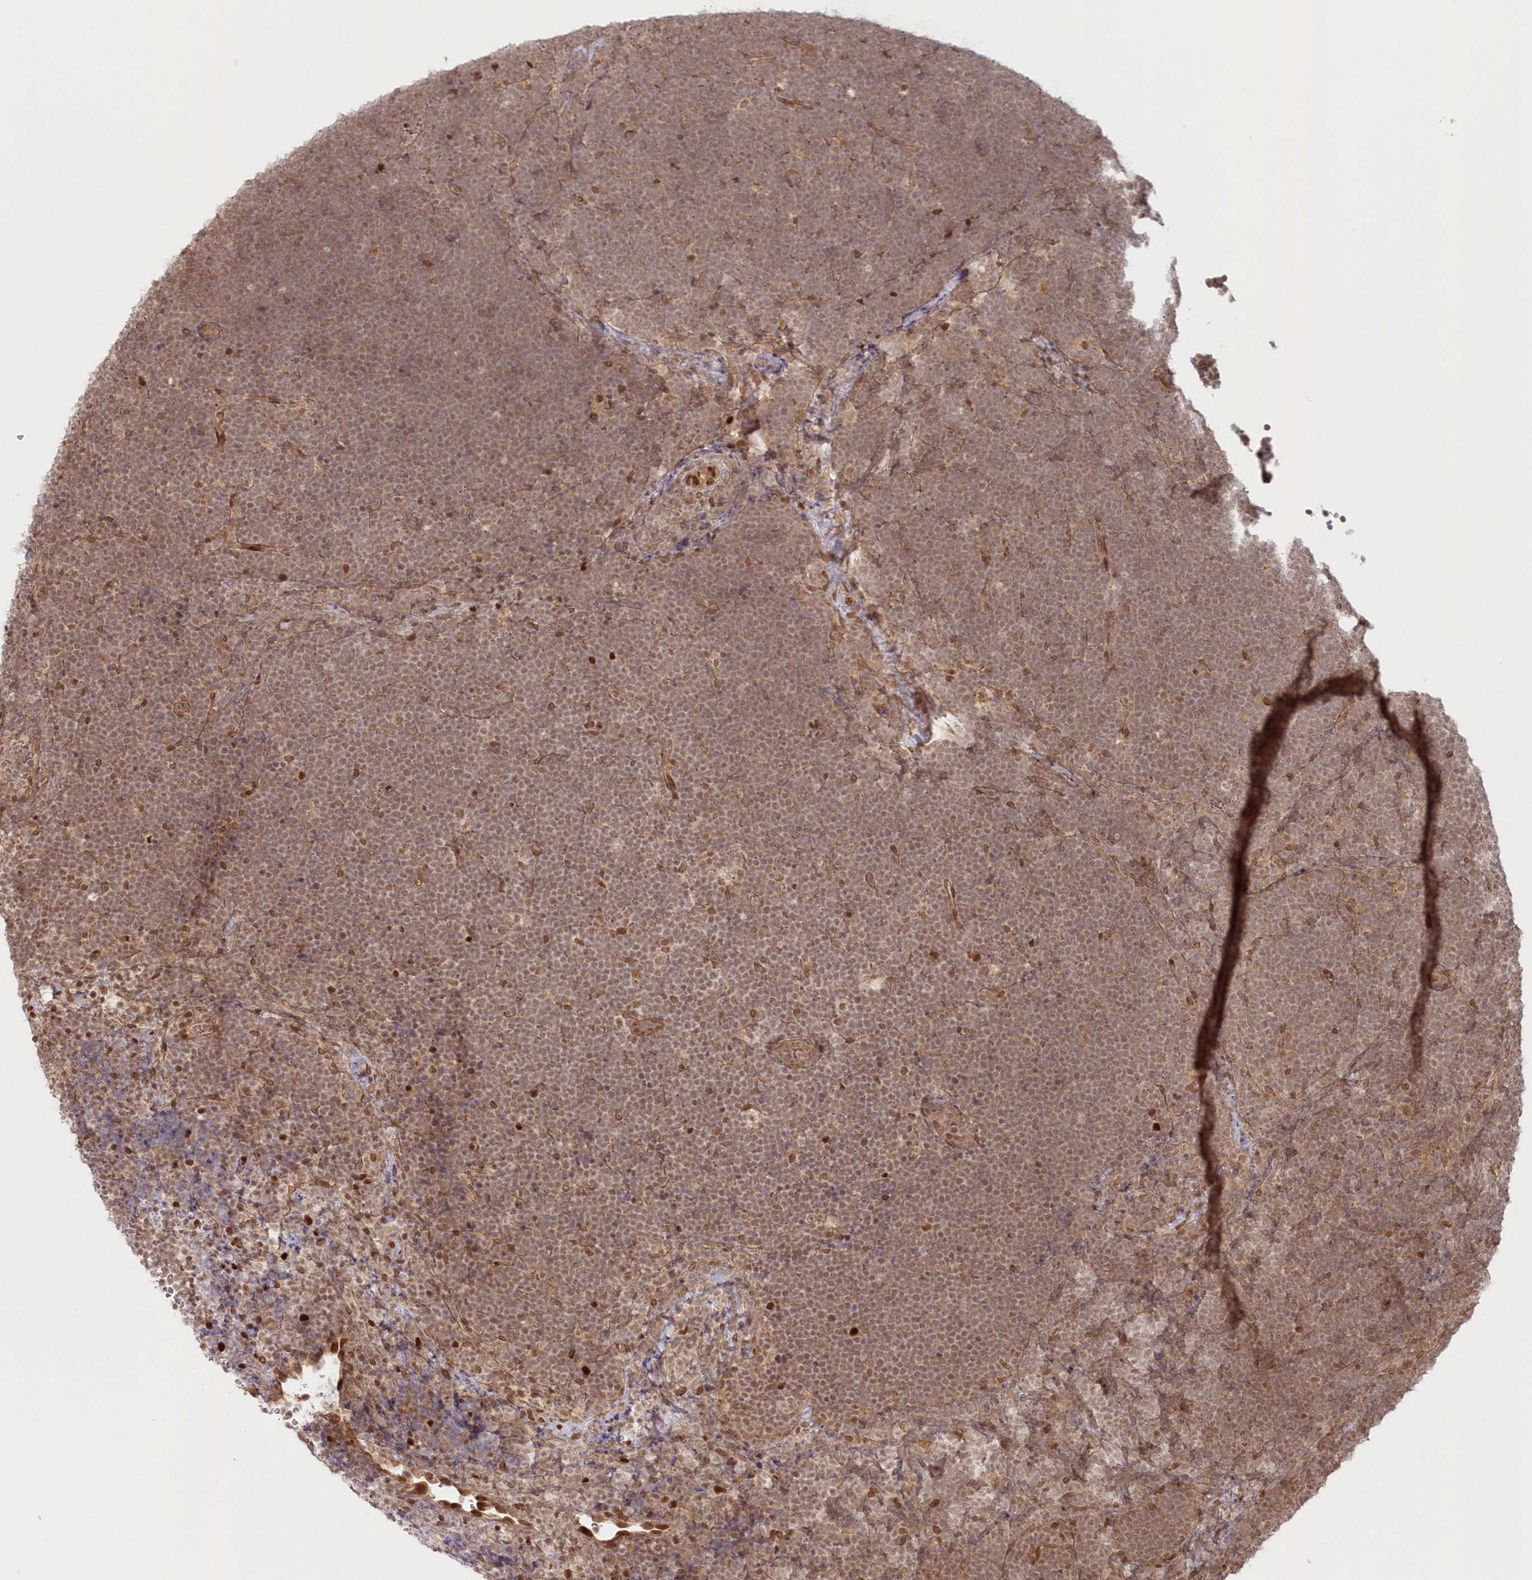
{"staining": {"intensity": "weak", "quantity": ">75%", "location": "nuclear"}, "tissue": "lymphoma", "cell_type": "Tumor cells", "image_type": "cancer", "snomed": [{"axis": "morphology", "description": "Malignant lymphoma, non-Hodgkin's type, High grade"}, {"axis": "topography", "description": "Lymph node"}], "caption": "A low amount of weak nuclear expression is appreciated in about >75% of tumor cells in high-grade malignant lymphoma, non-Hodgkin's type tissue.", "gene": "TOGARAM2", "patient": {"sex": "male", "age": 13}}